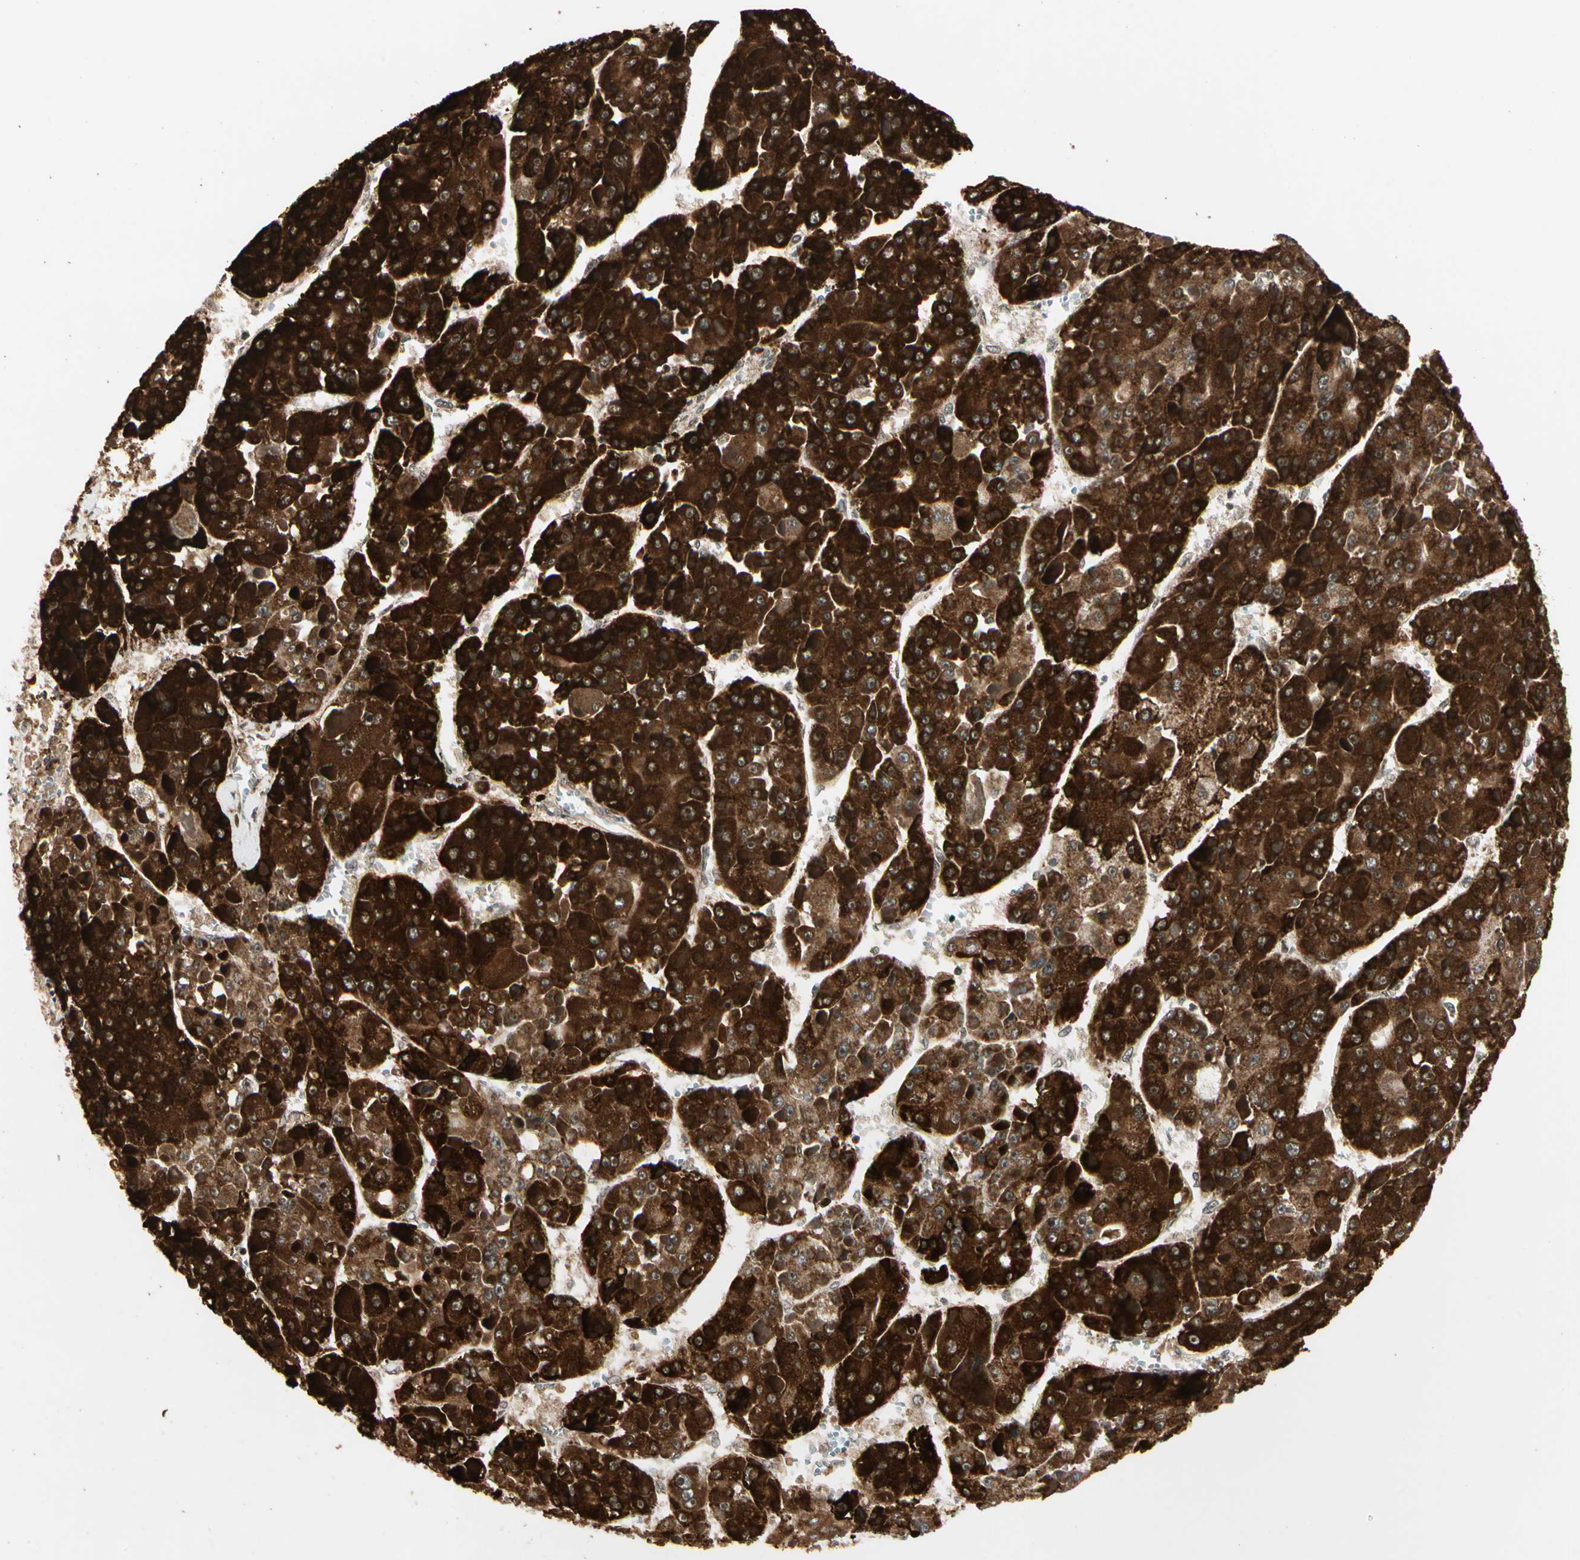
{"staining": {"intensity": "strong", "quantity": ">75%", "location": "cytoplasmic/membranous"}, "tissue": "liver cancer", "cell_type": "Tumor cells", "image_type": "cancer", "snomed": [{"axis": "morphology", "description": "Carcinoma, Hepatocellular, NOS"}, {"axis": "topography", "description": "Liver"}], "caption": "IHC histopathology image of human hepatocellular carcinoma (liver) stained for a protein (brown), which reveals high levels of strong cytoplasmic/membranous positivity in approximately >75% of tumor cells.", "gene": "GLUL", "patient": {"sex": "female", "age": 73}}